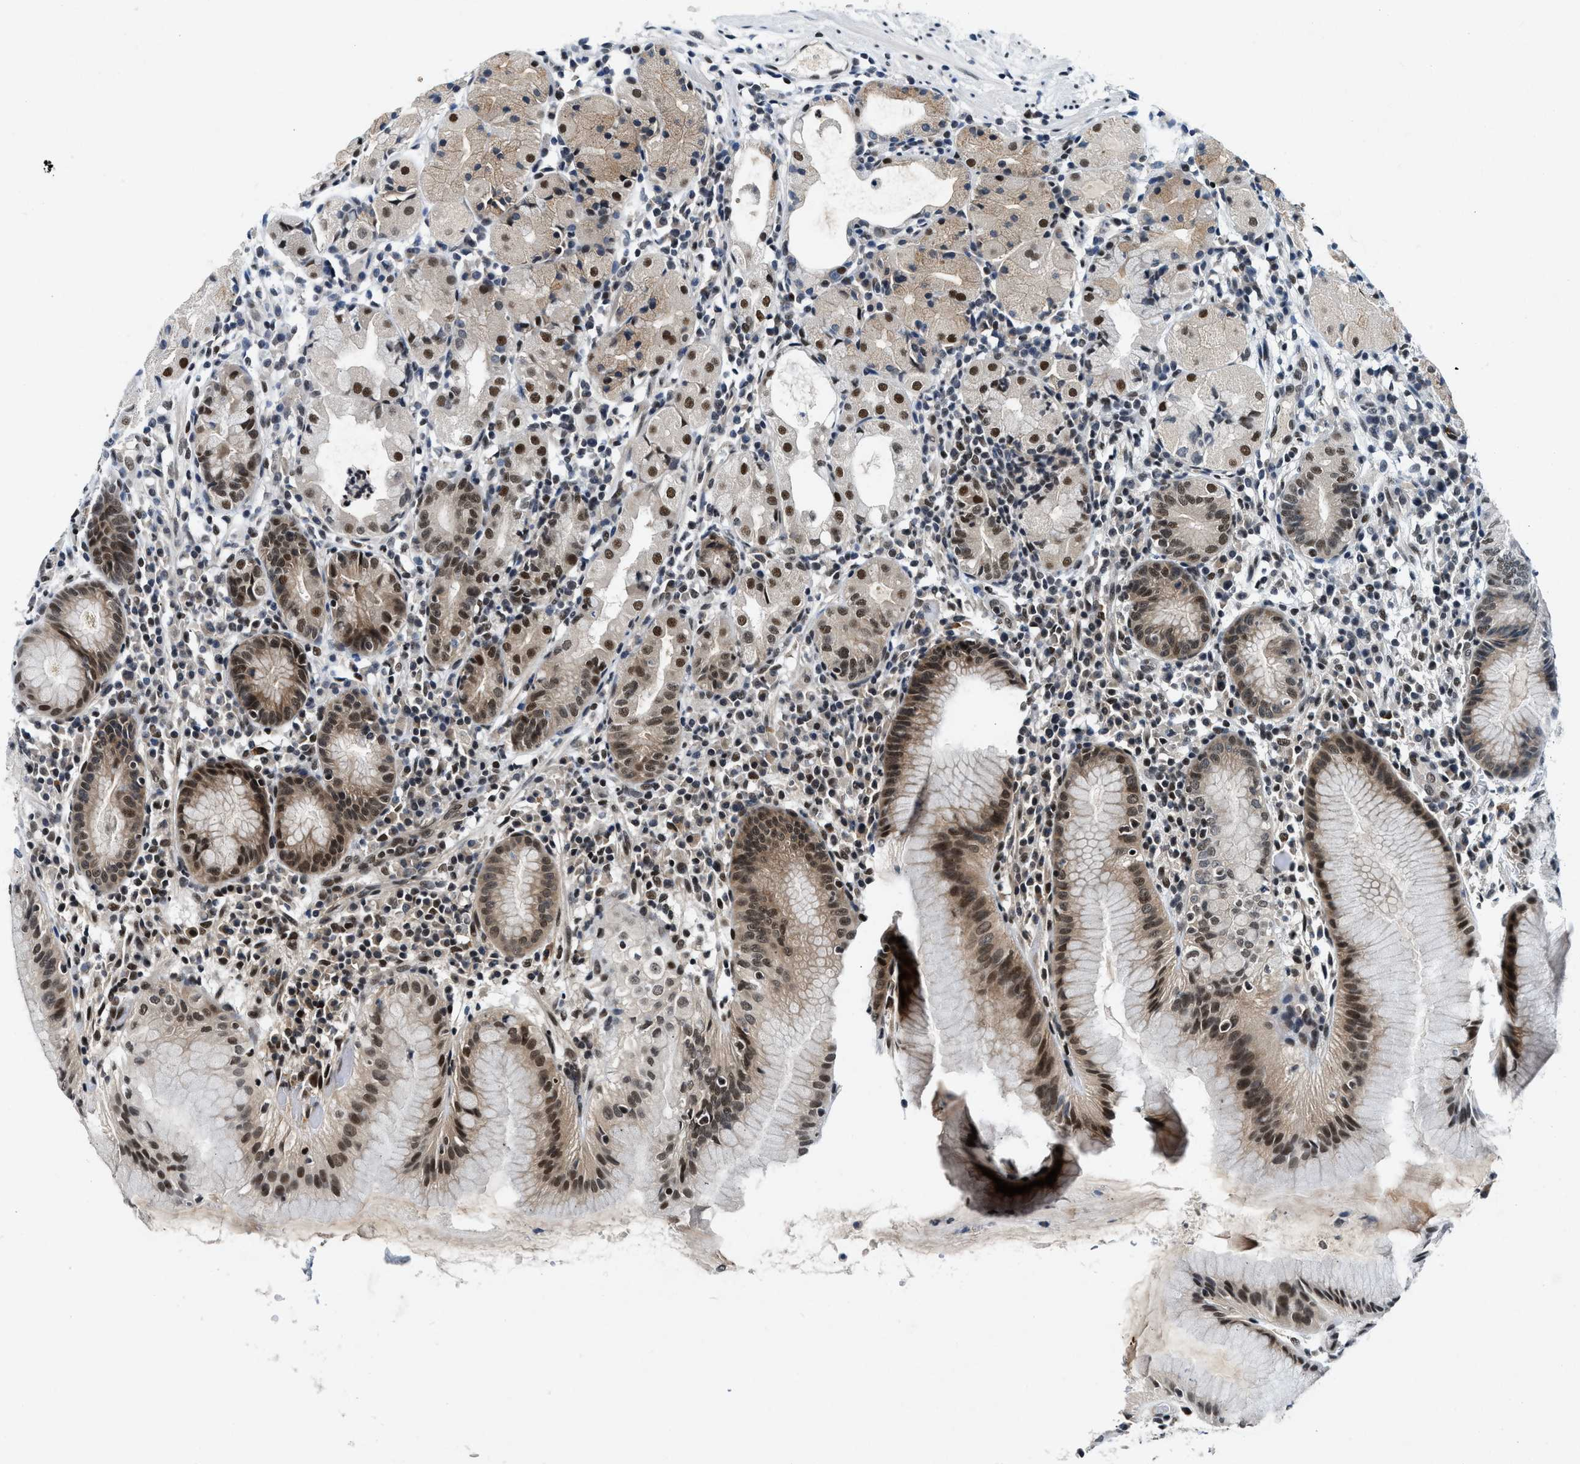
{"staining": {"intensity": "strong", "quantity": "25%-75%", "location": "cytoplasmic/membranous,nuclear"}, "tissue": "stomach", "cell_type": "Glandular cells", "image_type": "normal", "snomed": [{"axis": "morphology", "description": "Normal tissue, NOS"}, {"axis": "topography", "description": "Stomach"}, {"axis": "topography", "description": "Stomach, lower"}], "caption": "Protein analysis of unremarkable stomach exhibits strong cytoplasmic/membranous,nuclear positivity in about 25%-75% of glandular cells. (DAB IHC with brightfield microscopy, high magnification).", "gene": "NCOA1", "patient": {"sex": "female", "age": 75}}